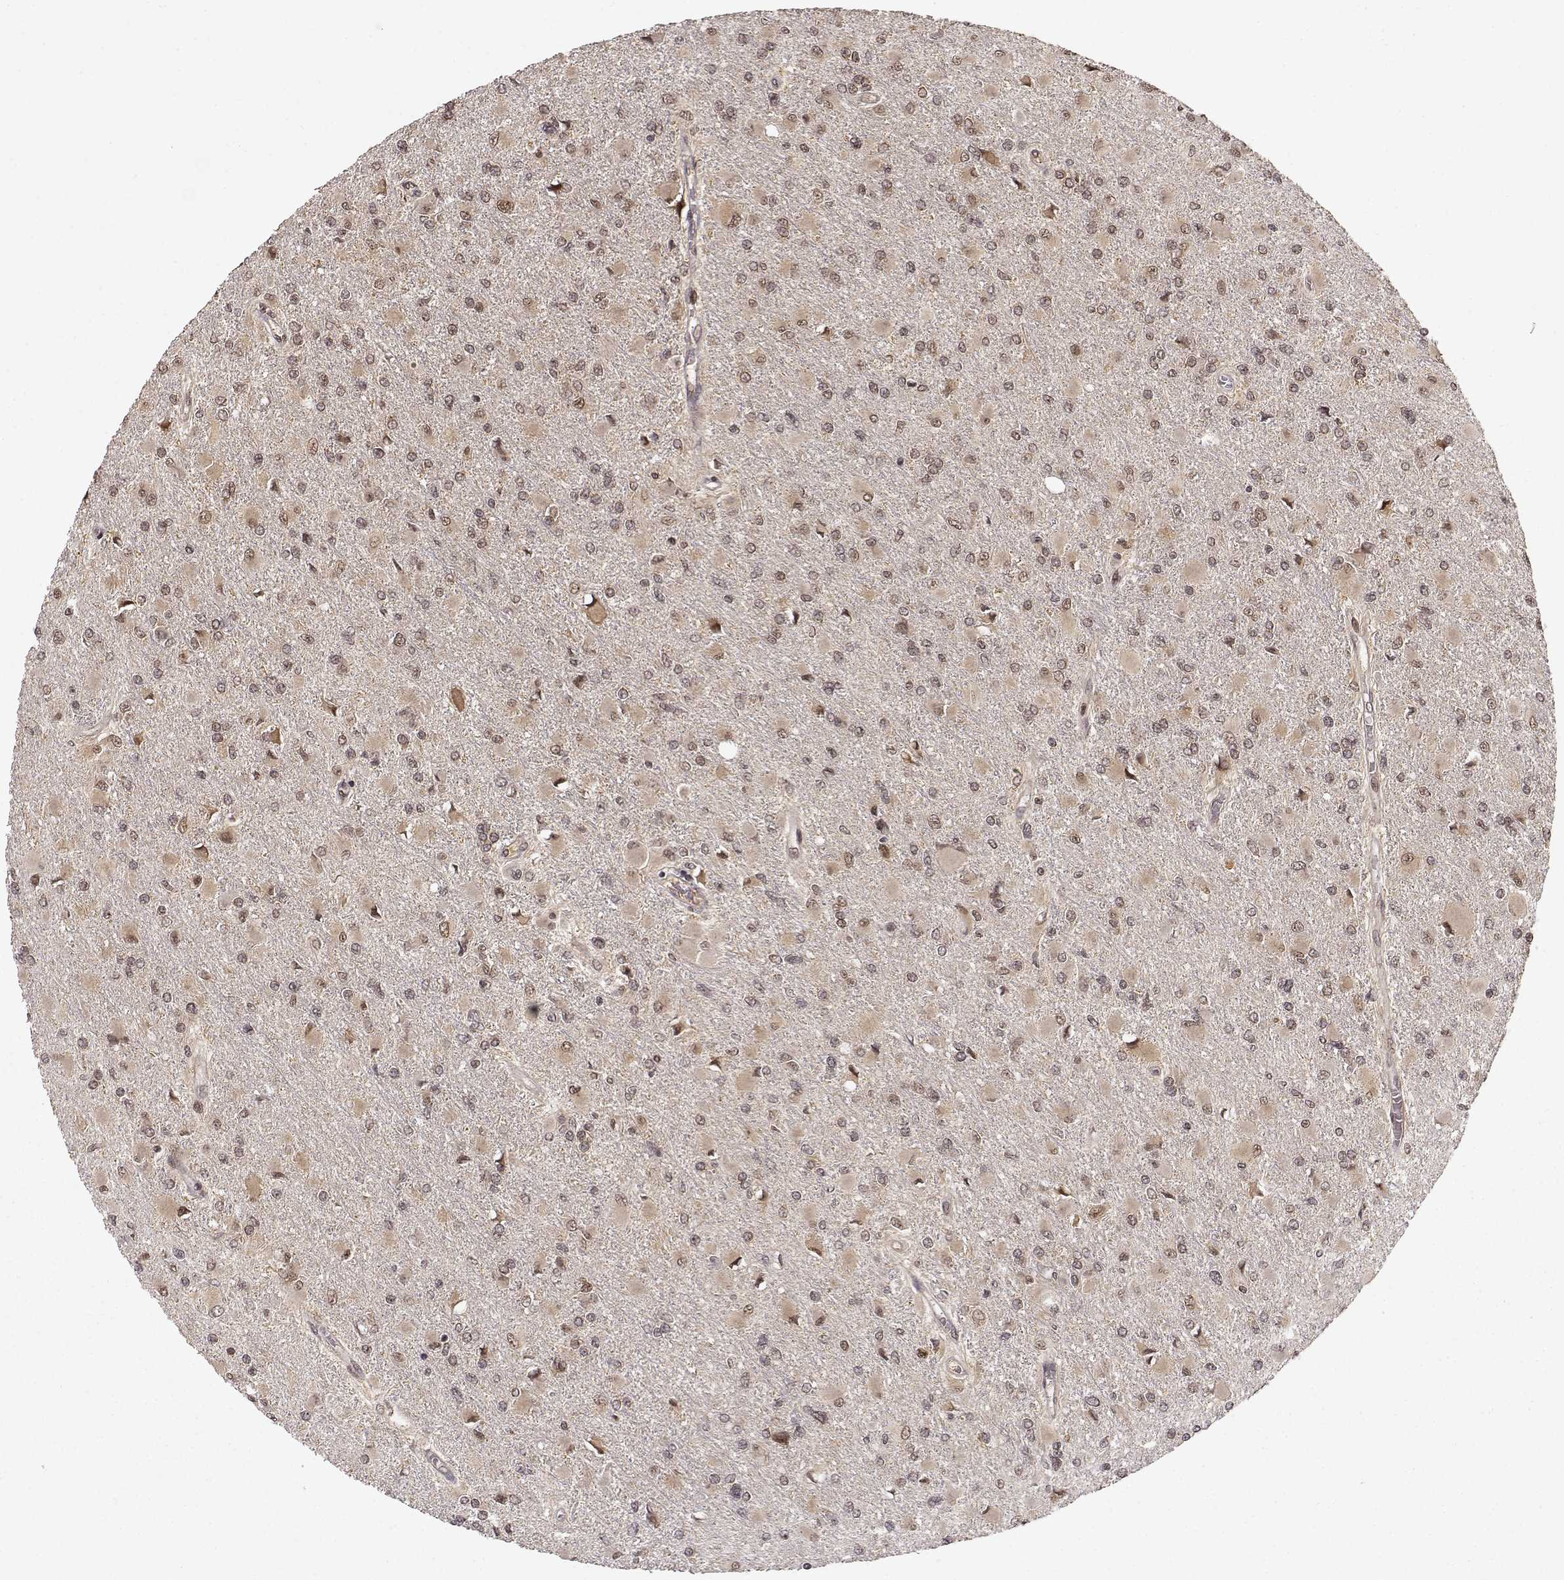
{"staining": {"intensity": "weak", "quantity": "25%-75%", "location": "cytoplasmic/membranous,nuclear"}, "tissue": "glioma", "cell_type": "Tumor cells", "image_type": "cancer", "snomed": [{"axis": "morphology", "description": "Glioma, malignant, High grade"}, {"axis": "topography", "description": "Cerebral cortex"}], "caption": "Glioma tissue displays weak cytoplasmic/membranous and nuclear staining in about 25%-75% of tumor cells The staining was performed using DAB, with brown indicating positive protein expression. Nuclei are stained blue with hematoxylin.", "gene": "MAEA", "patient": {"sex": "female", "age": 36}}